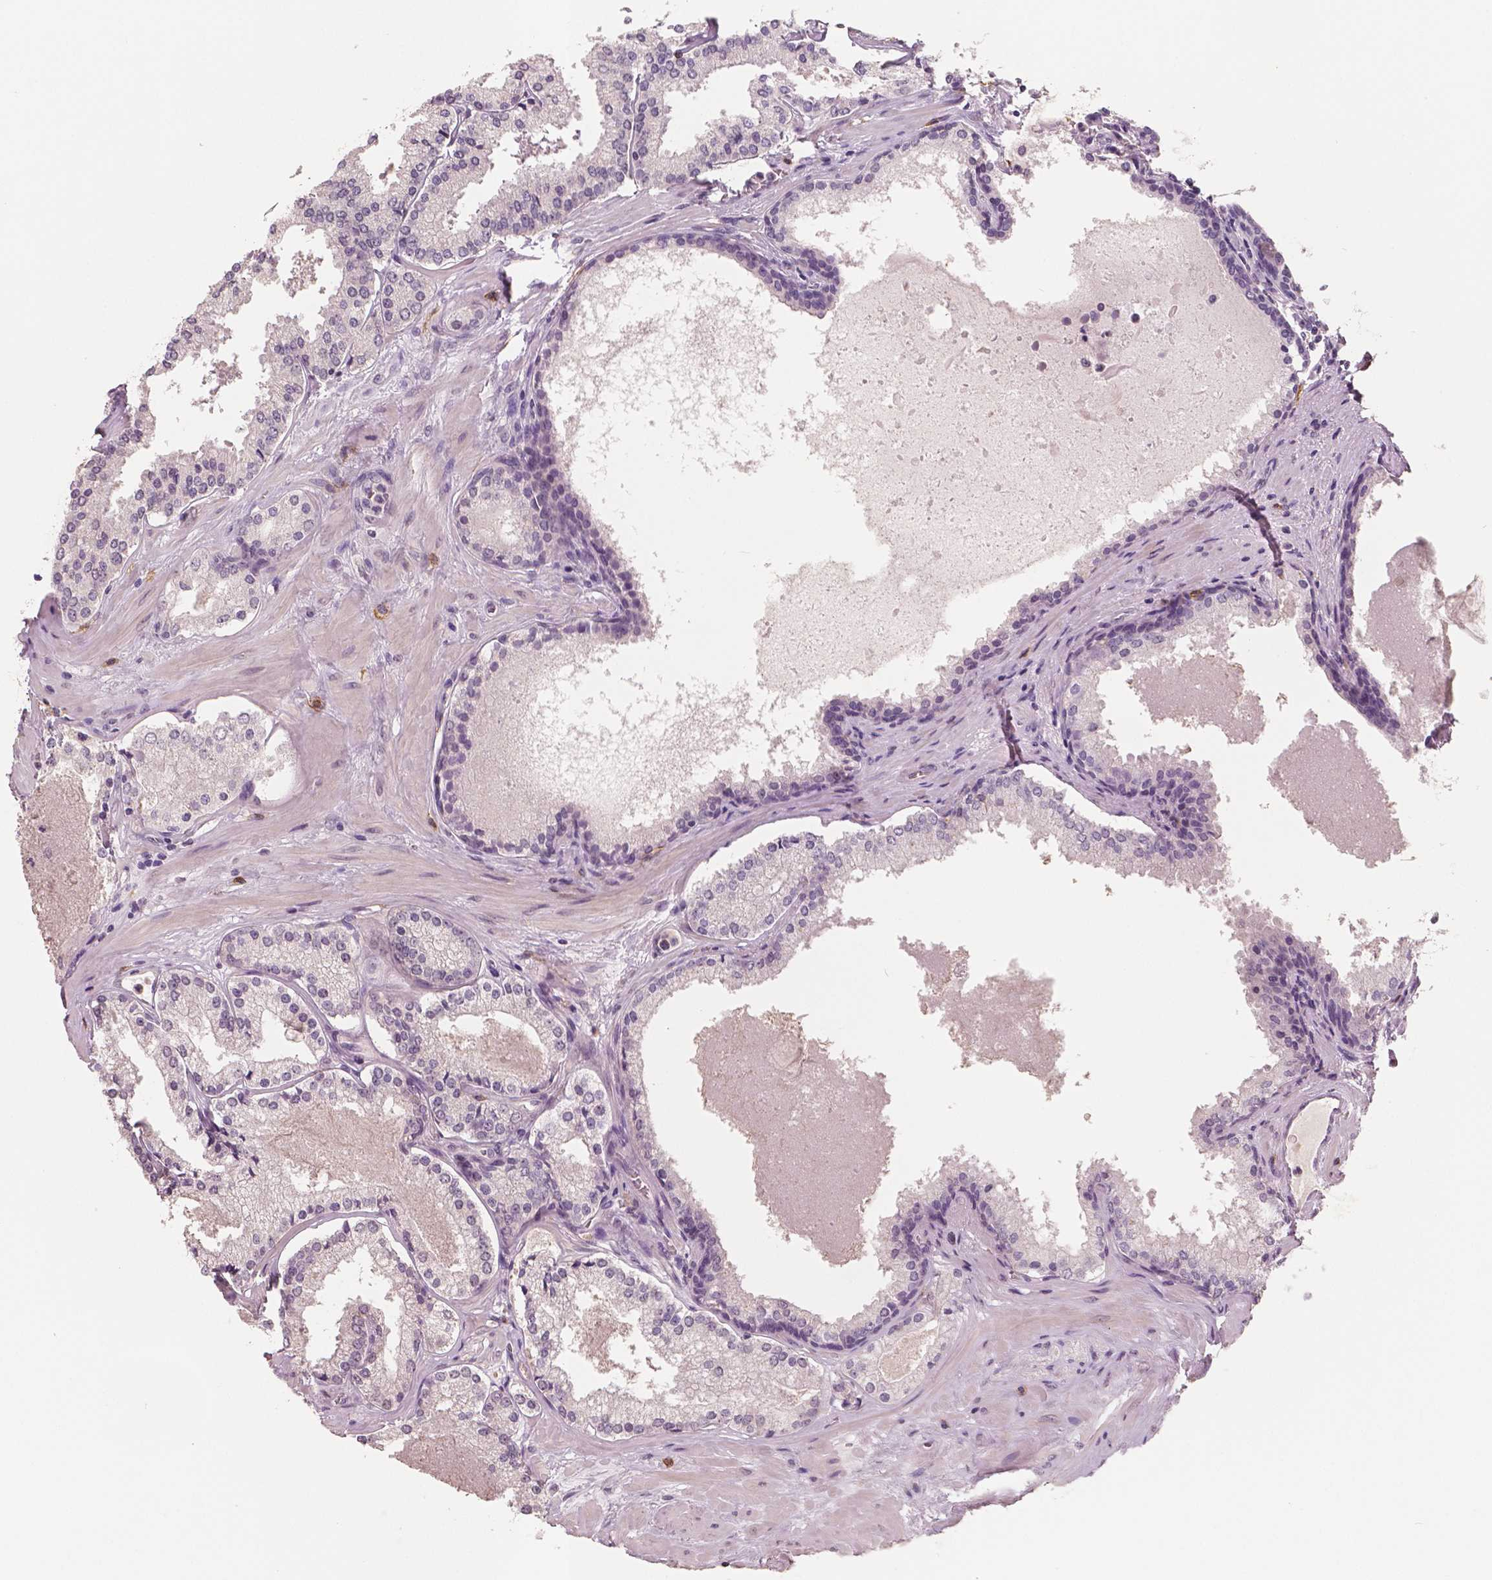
{"staining": {"intensity": "negative", "quantity": "none", "location": "none"}, "tissue": "prostate cancer", "cell_type": "Tumor cells", "image_type": "cancer", "snomed": [{"axis": "morphology", "description": "Adenocarcinoma, Low grade"}, {"axis": "topography", "description": "Prostate"}], "caption": "Immunohistochemistry (IHC) of human prostate cancer (low-grade adenocarcinoma) displays no staining in tumor cells.", "gene": "KIT", "patient": {"sex": "male", "age": 56}}